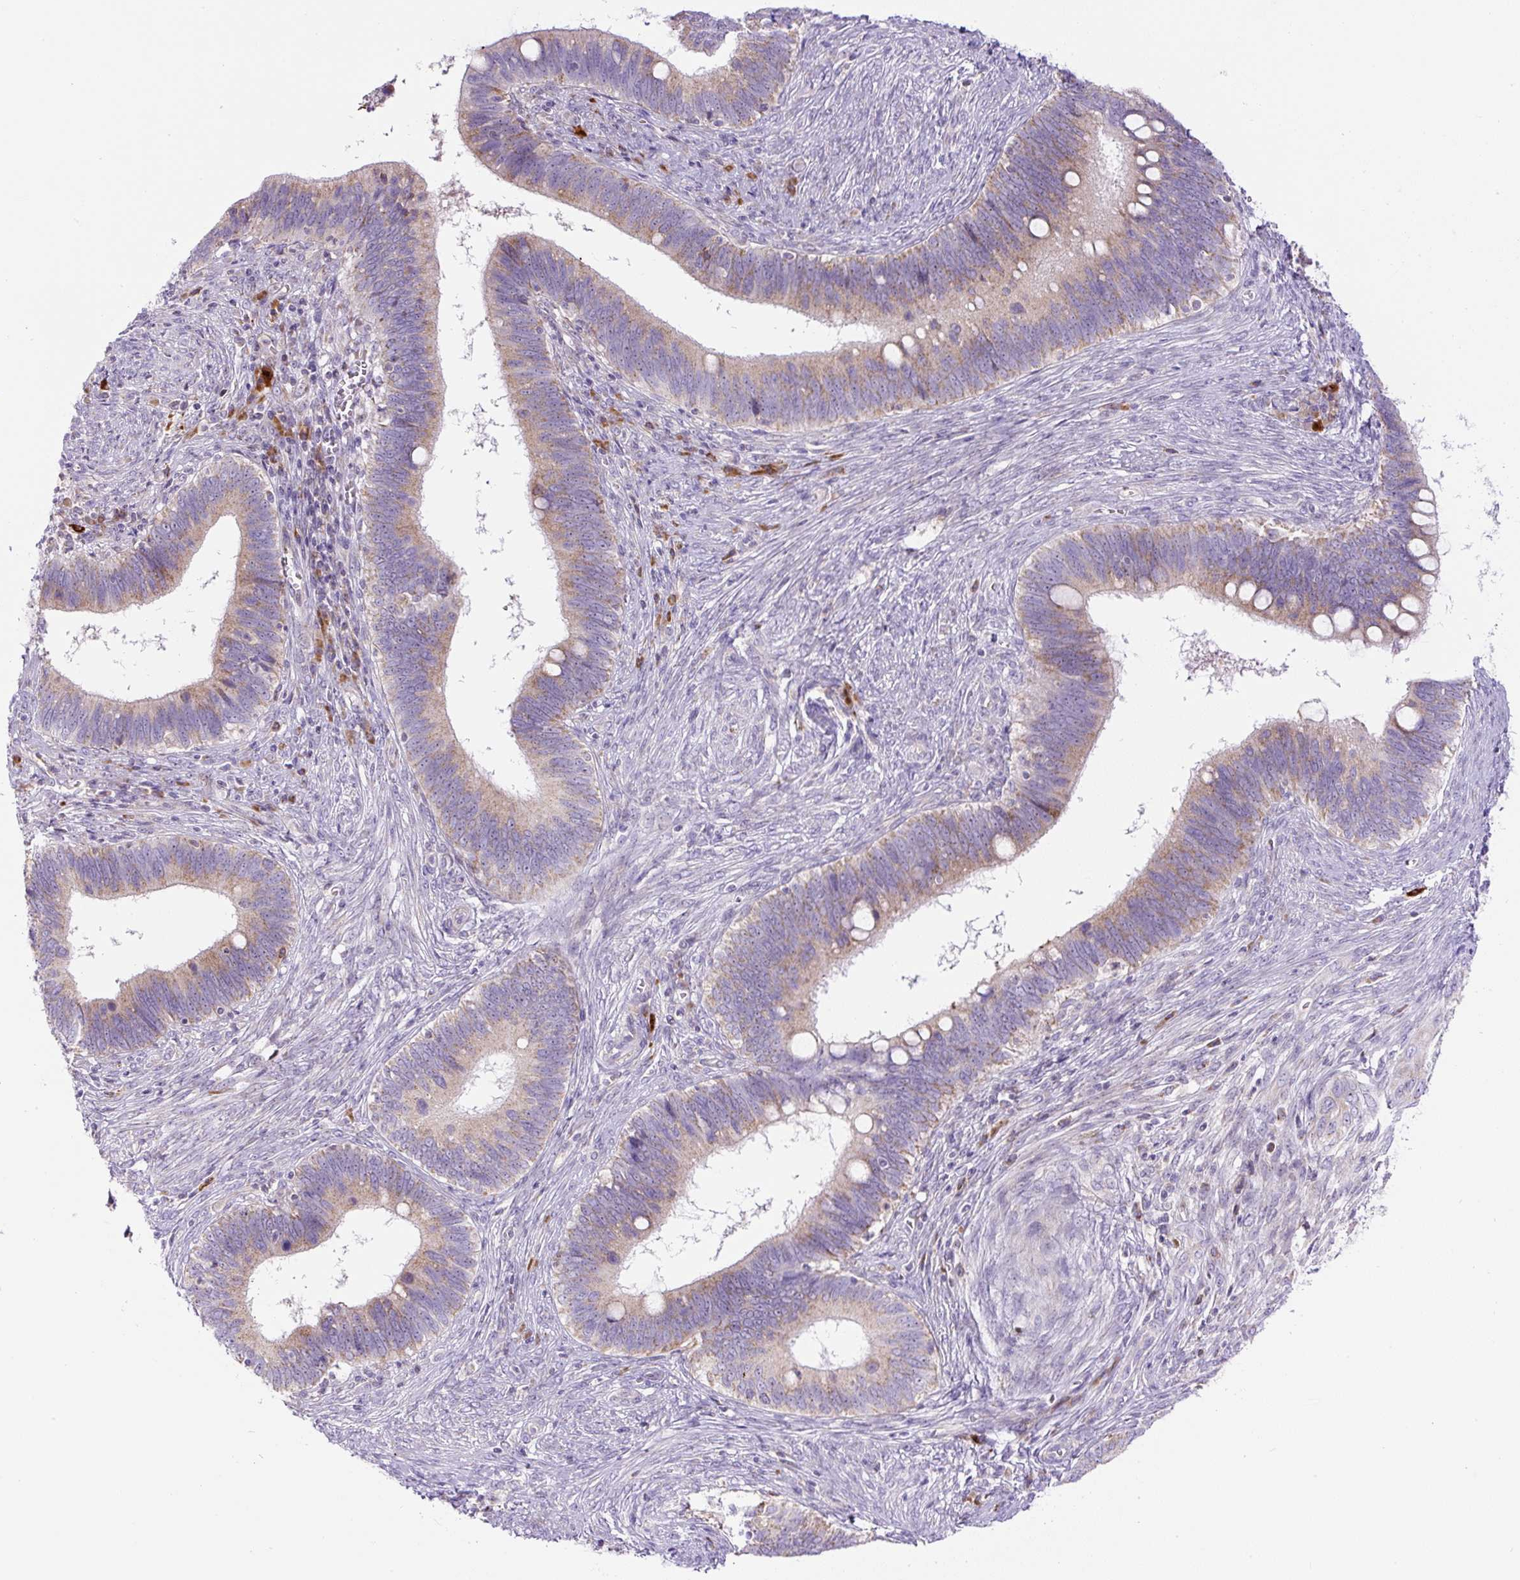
{"staining": {"intensity": "weak", "quantity": "25%-75%", "location": "cytoplasmic/membranous"}, "tissue": "cervical cancer", "cell_type": "Tumor cells", "image_type": "cancer", "snomed": [{"axis": "morphology", "description": "Adenocarcinoma, NOS"}, {"axis": "topography", "description": "Cervix"}], "caption": "Adenocarcinoma (cervical) stained with DAB IHC demonstrates low levels of weak cytoplasmic/membranous staining in about 25%-75% of tumor cells. Using DAB (brown) and hematoxylin (blue) stains, captured at high magnification using brightfield microscopy.", "gene": "ZNF596", "patient": {"sex": "female", "age": 42}}